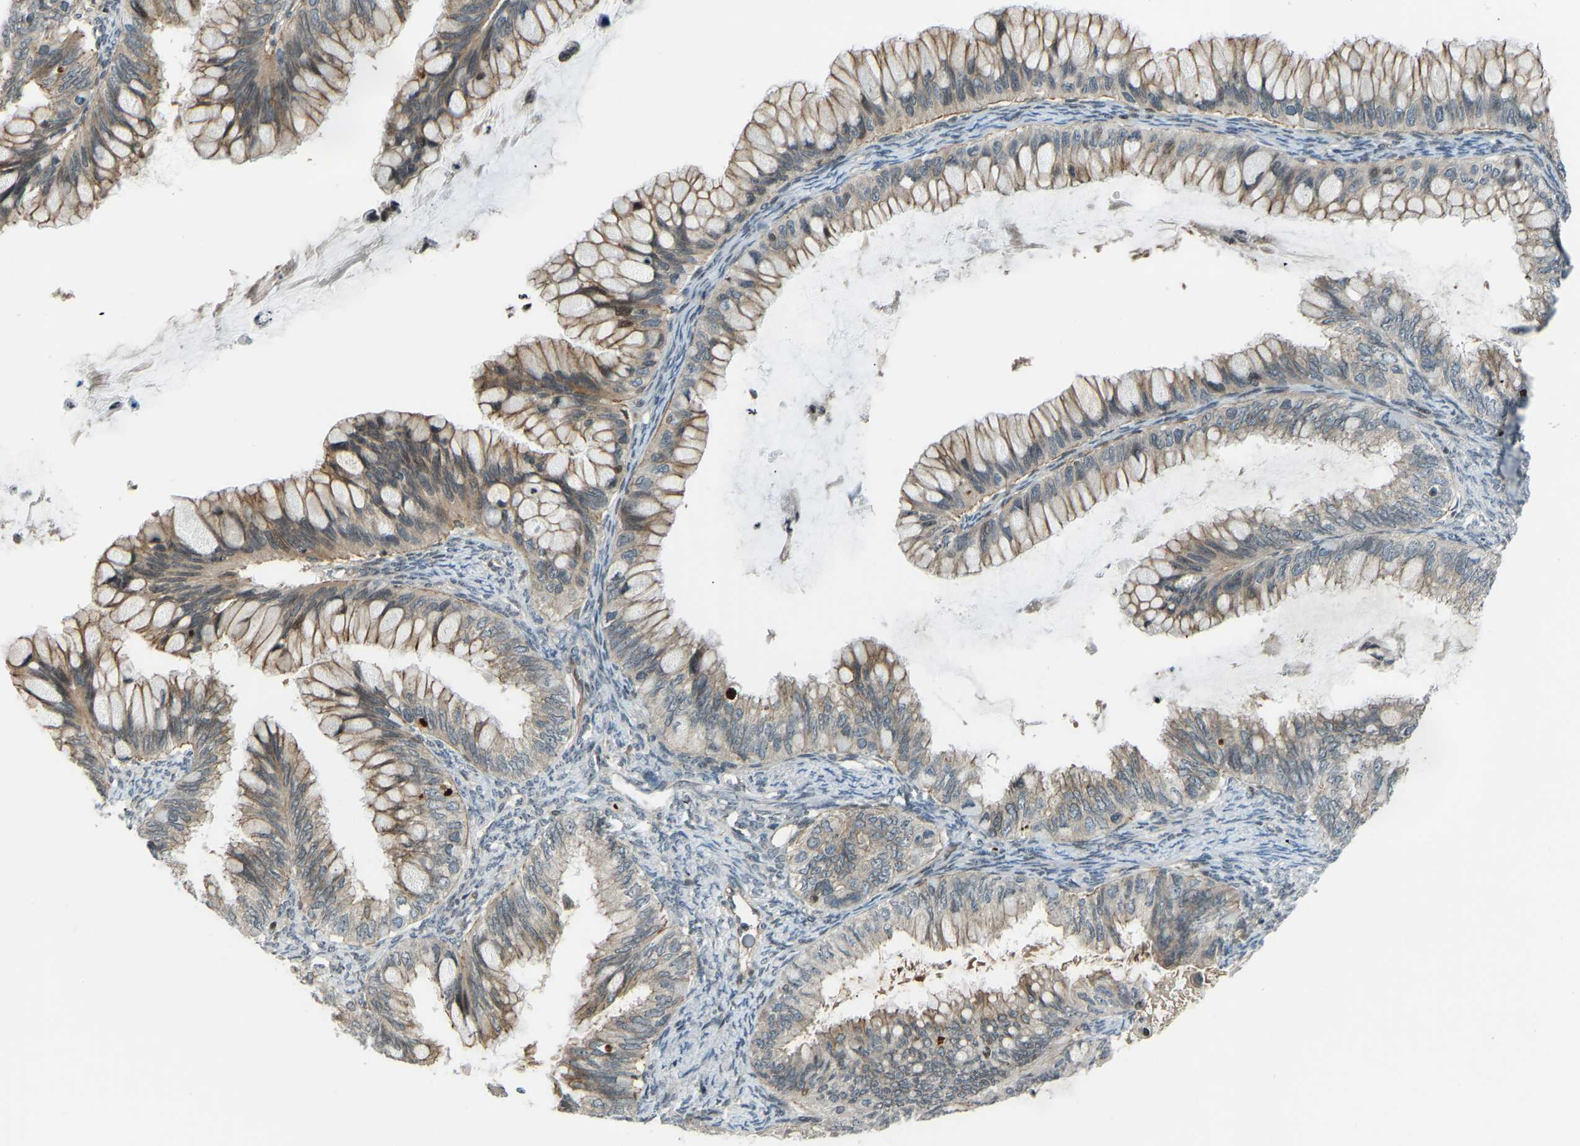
{"staining": {"intensity": "moderate", "quantity": ">75%", "location": "cytoplasmic/membranous"}, "tissue": "ovarian cancer", "cell_type": "Tumor cells", "image_type": "cancer", "snomed": [{"axis": "morphology", "description": "Cystadenocarcinoma, mucinous, NOS"}, {"axis": "topography", "description": "Ovary"}], "caption": "Brown immunohistochemical staining in human mucinous cystadenocarcinoma (ovarian) shows moderate cytoplasmic/membranous positivity in about >75% of tumor cells.", "gene": "SVOPL", "patient": {"sex": "female", "age": 80}}